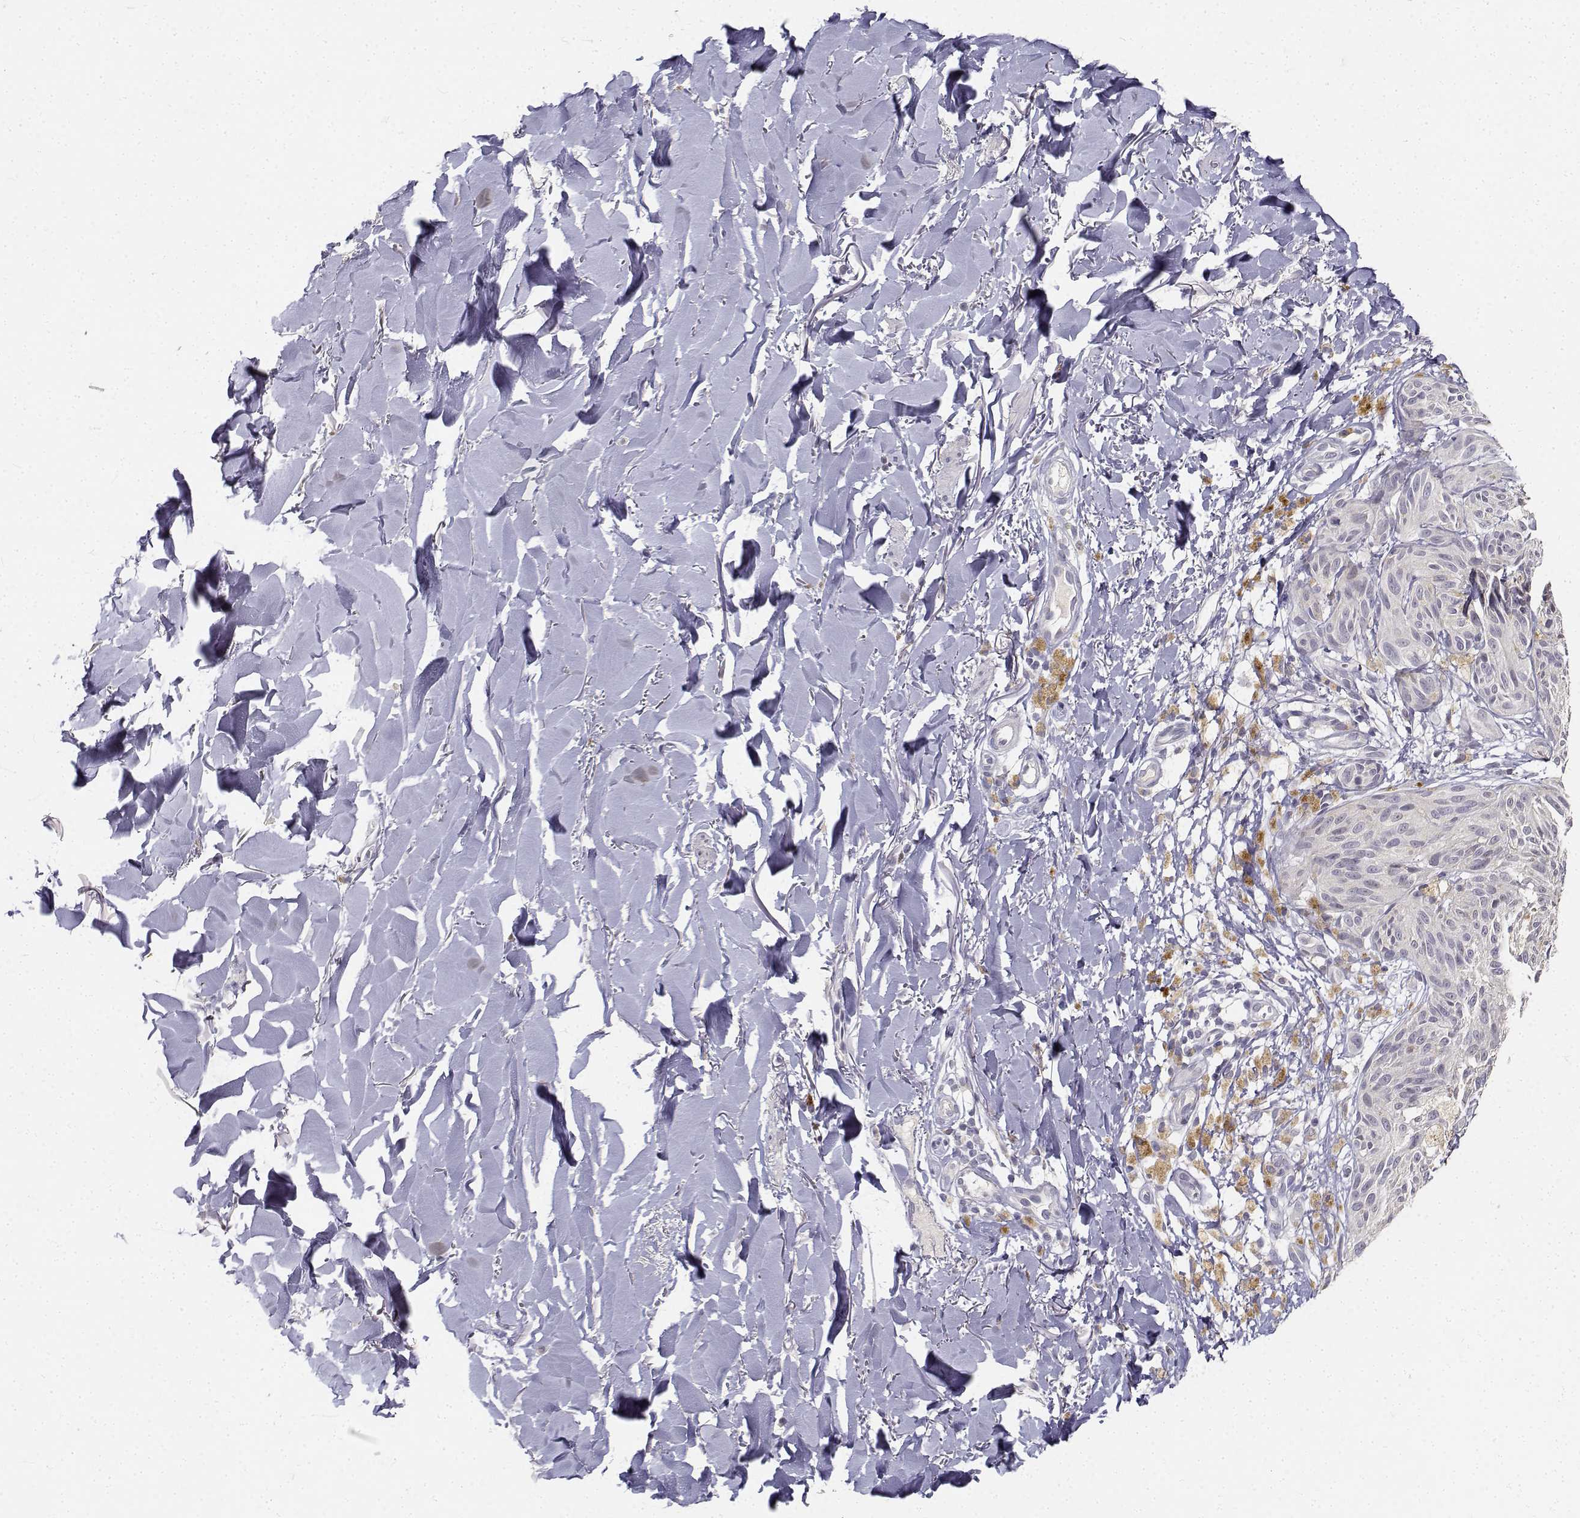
{"staining": {"intensity": "negative", "quantity": "none", "location": "none"}, "tissue": "melanoma", "cell_type": "Tumor cells", "image_type": "cancer", "snomed": [{"axis": "morphology", "description": "Malignant melanoma, NOS"}, {"axis": "topography", "description": "Skin"}], "caption": "High power microscopy photomicrograph of an immunohistochemistry (IHC) micrograph of malignant melanoma, revealing no significant staining in tumor cells. The staining was performed using DAB to visualize the protein expression in brown, while the nuclei were stained in blue with hematoxylin (Magnification: 20x).", "gene": "PAEP", "patient": {"sex": "female", "age": 87}}